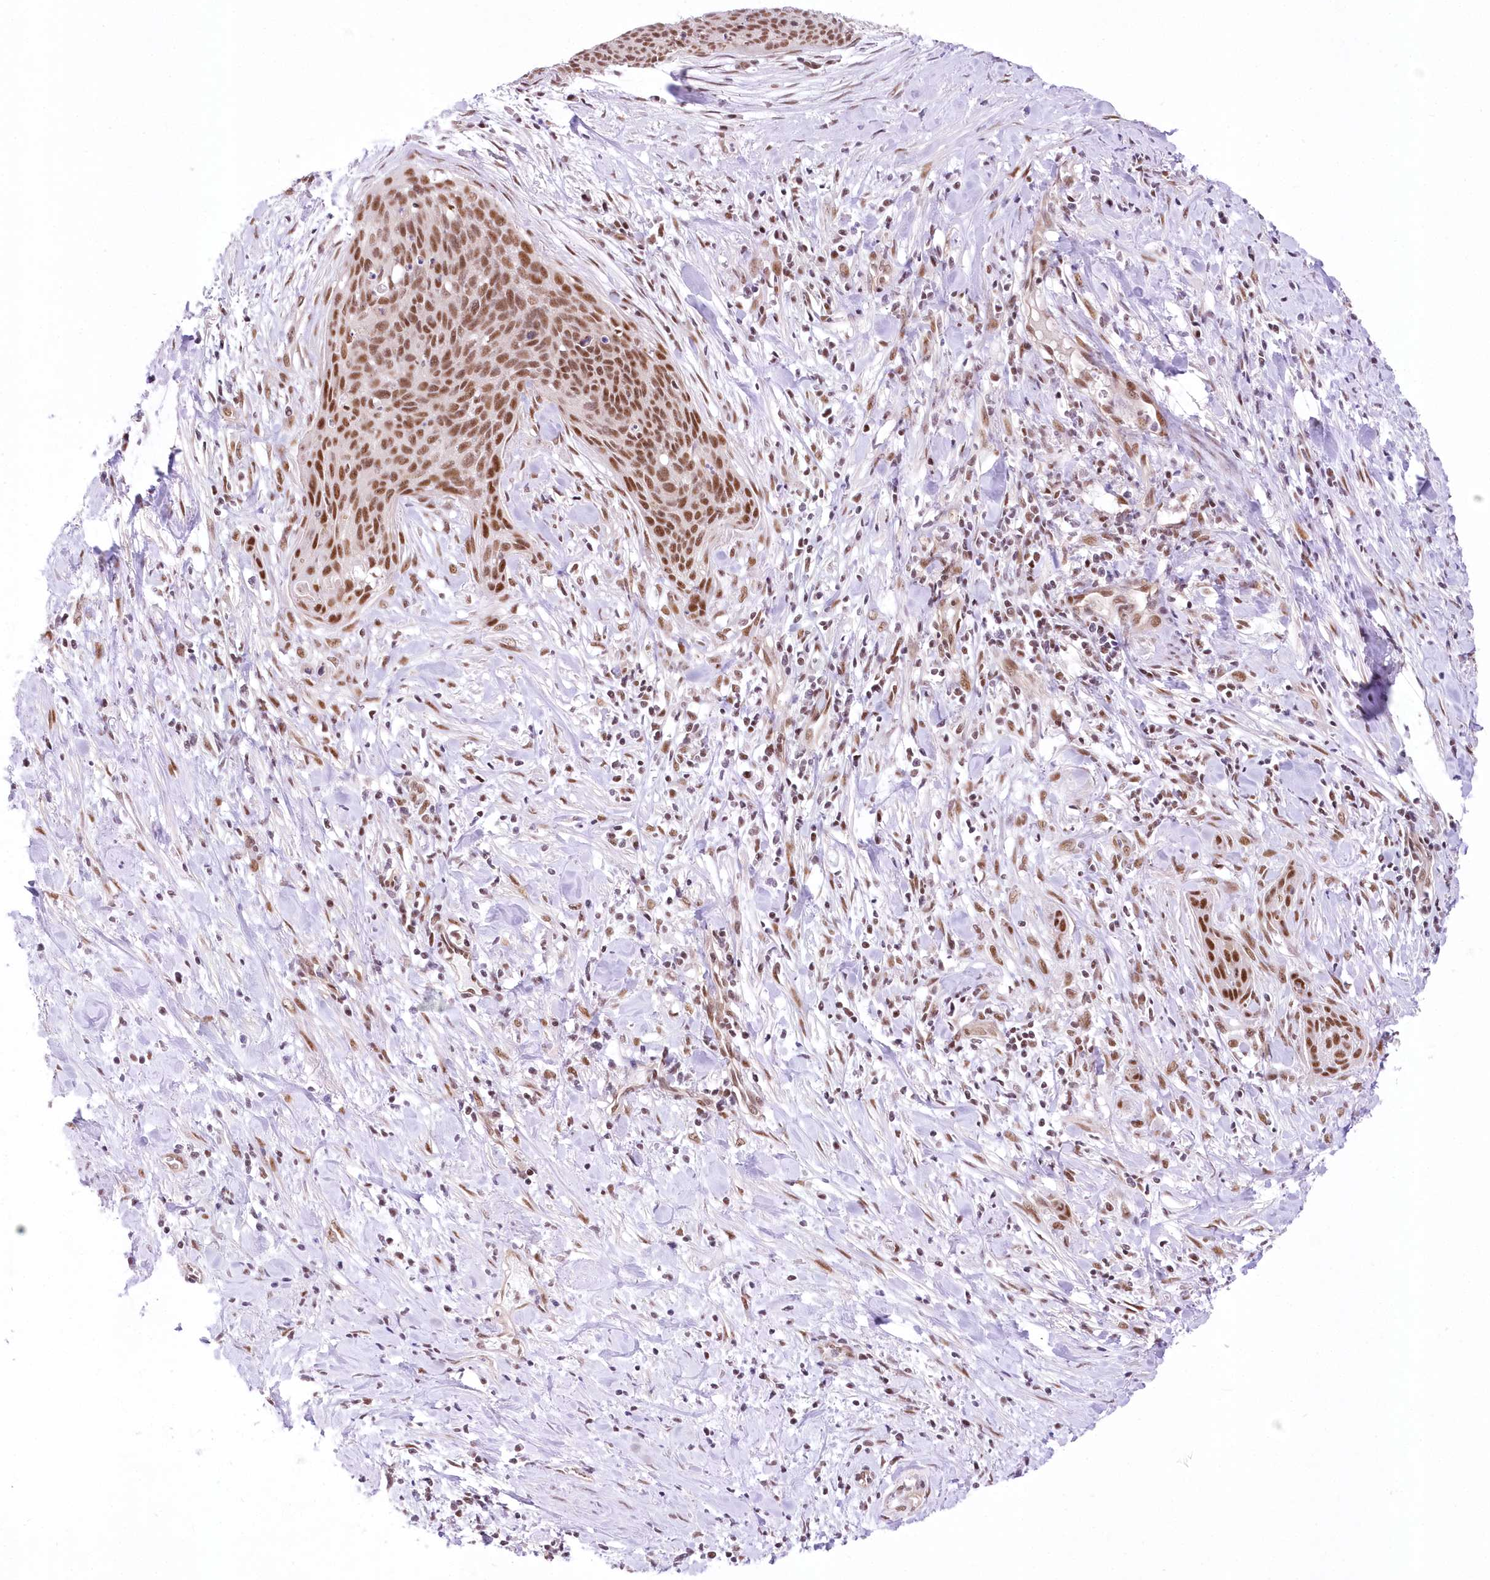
{"staining": {"intensity": "strong", "quantity": ">75%", "location": "nuclear"}, "tissue": "cervical cancer", "cell_type": "Tumor cells", "image_type": "cancer", "snomed": [{"axis": "morphology", "description": "Squamous cell carcinoma, NOS"}, {"axis": "topography", "description": "Cervix"}], "caption": "DAB immunohistochemical staining of cervical cancer (squamous cell carcinoma) displays strong nuclear protein staining in approximately >75% of tumor cells.", "gene": "NSUN2", "patient": {"sex": "female", "age": 55}}